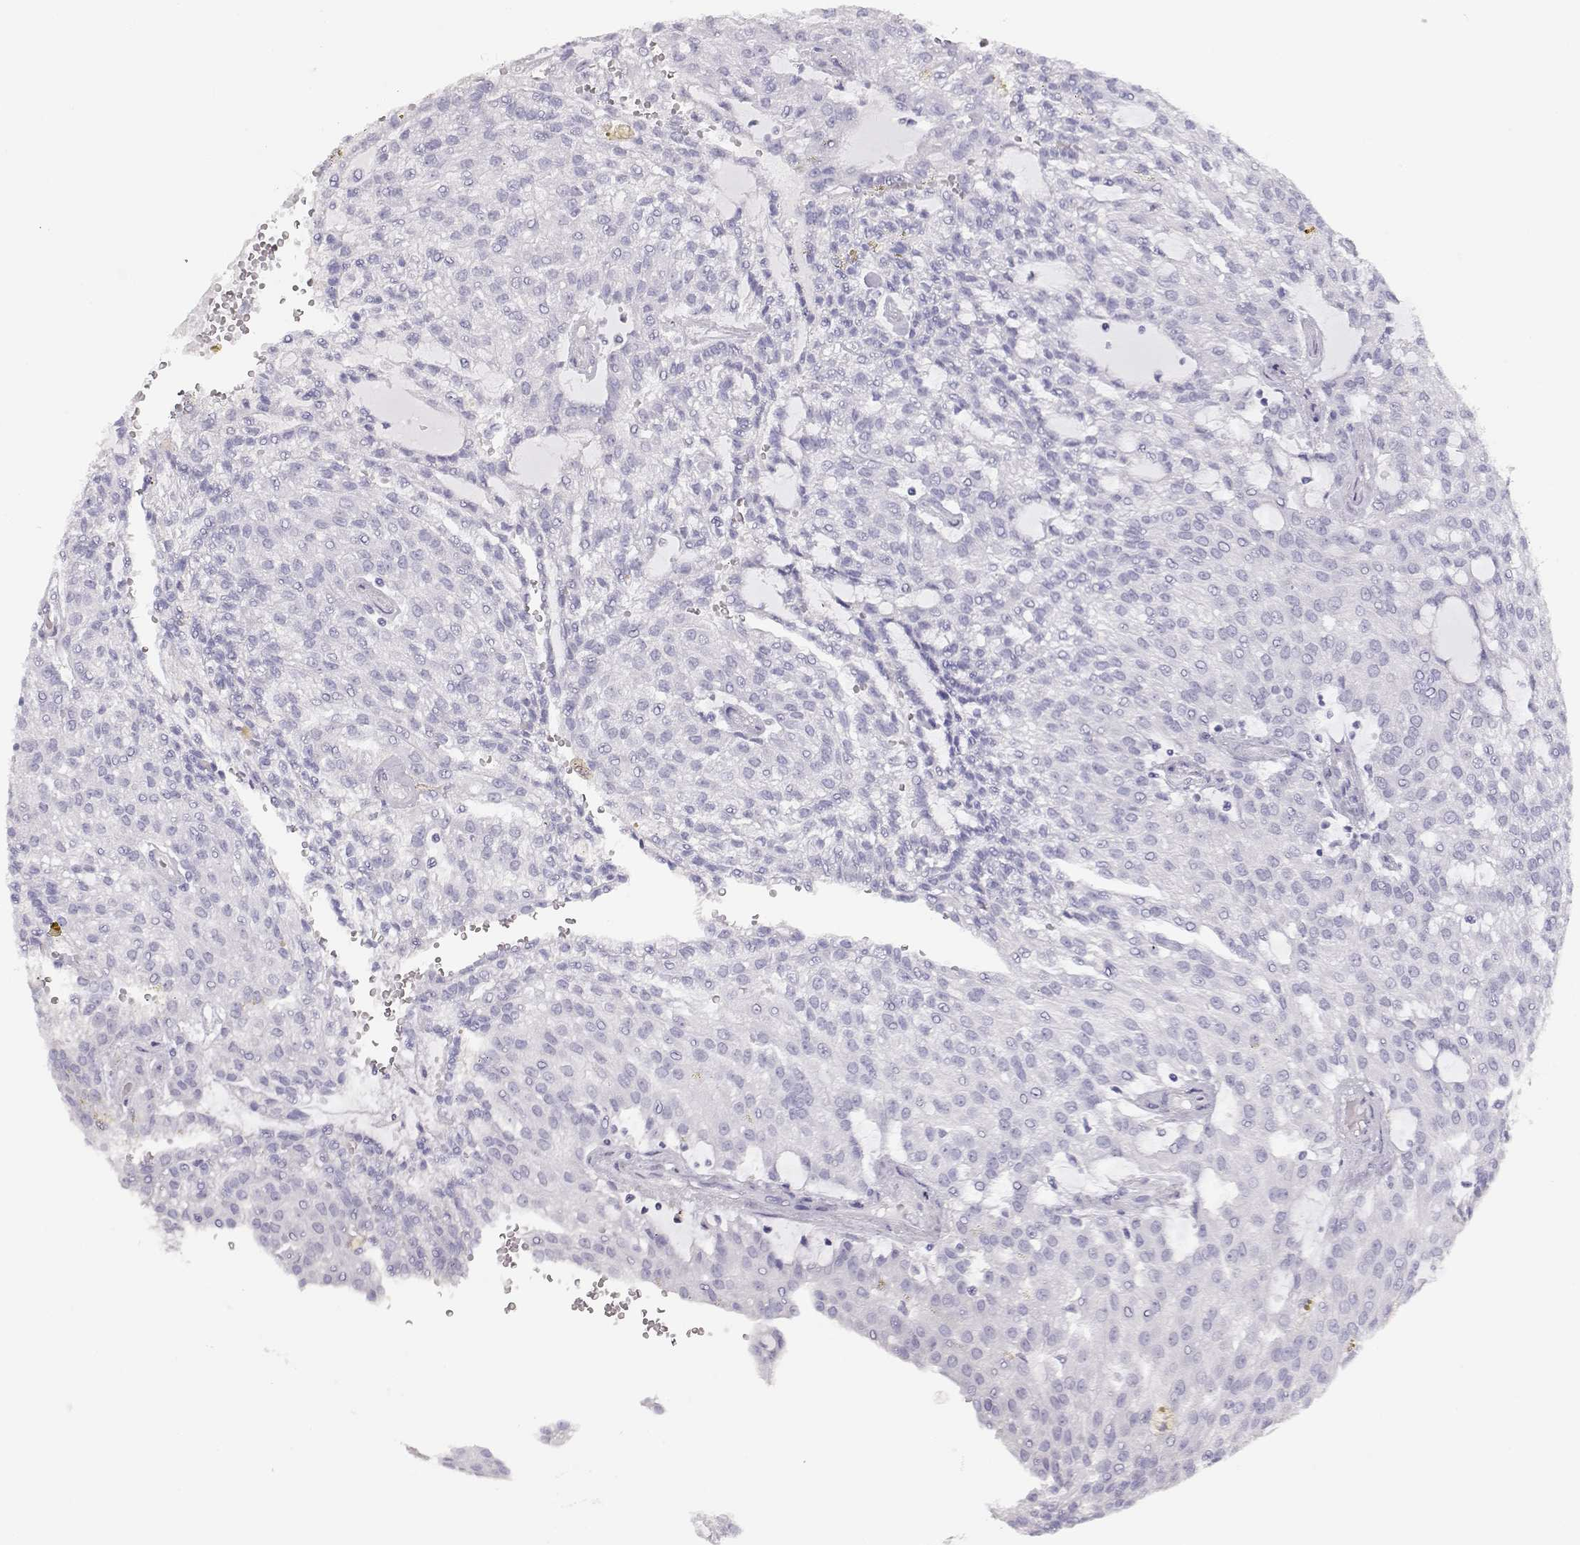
{"staining": {"intensity": "negative", "quantity": "none", "location": "none"}, "tissue": "renal cancer", "cell_type": "Tumor cells", "image_type": "cancer", "snomed": [{"axis": "morphology", "description": "Adenocarcinoma, NOS"}, {"axis": "topography", "description": "Kidney"}], "caption": "This is a photomicrograph of immunohistochemistry (IHC) staining of renal cancer, which shows no expression in tumor cells. The staining was performed using DAB to visualize the protein expression in brown, while the nuclei were stained in blue with hematoxylin (Magnification: 20x).", "gene": "TKTL1", "patient": {"sex": "male", "age": 63}}